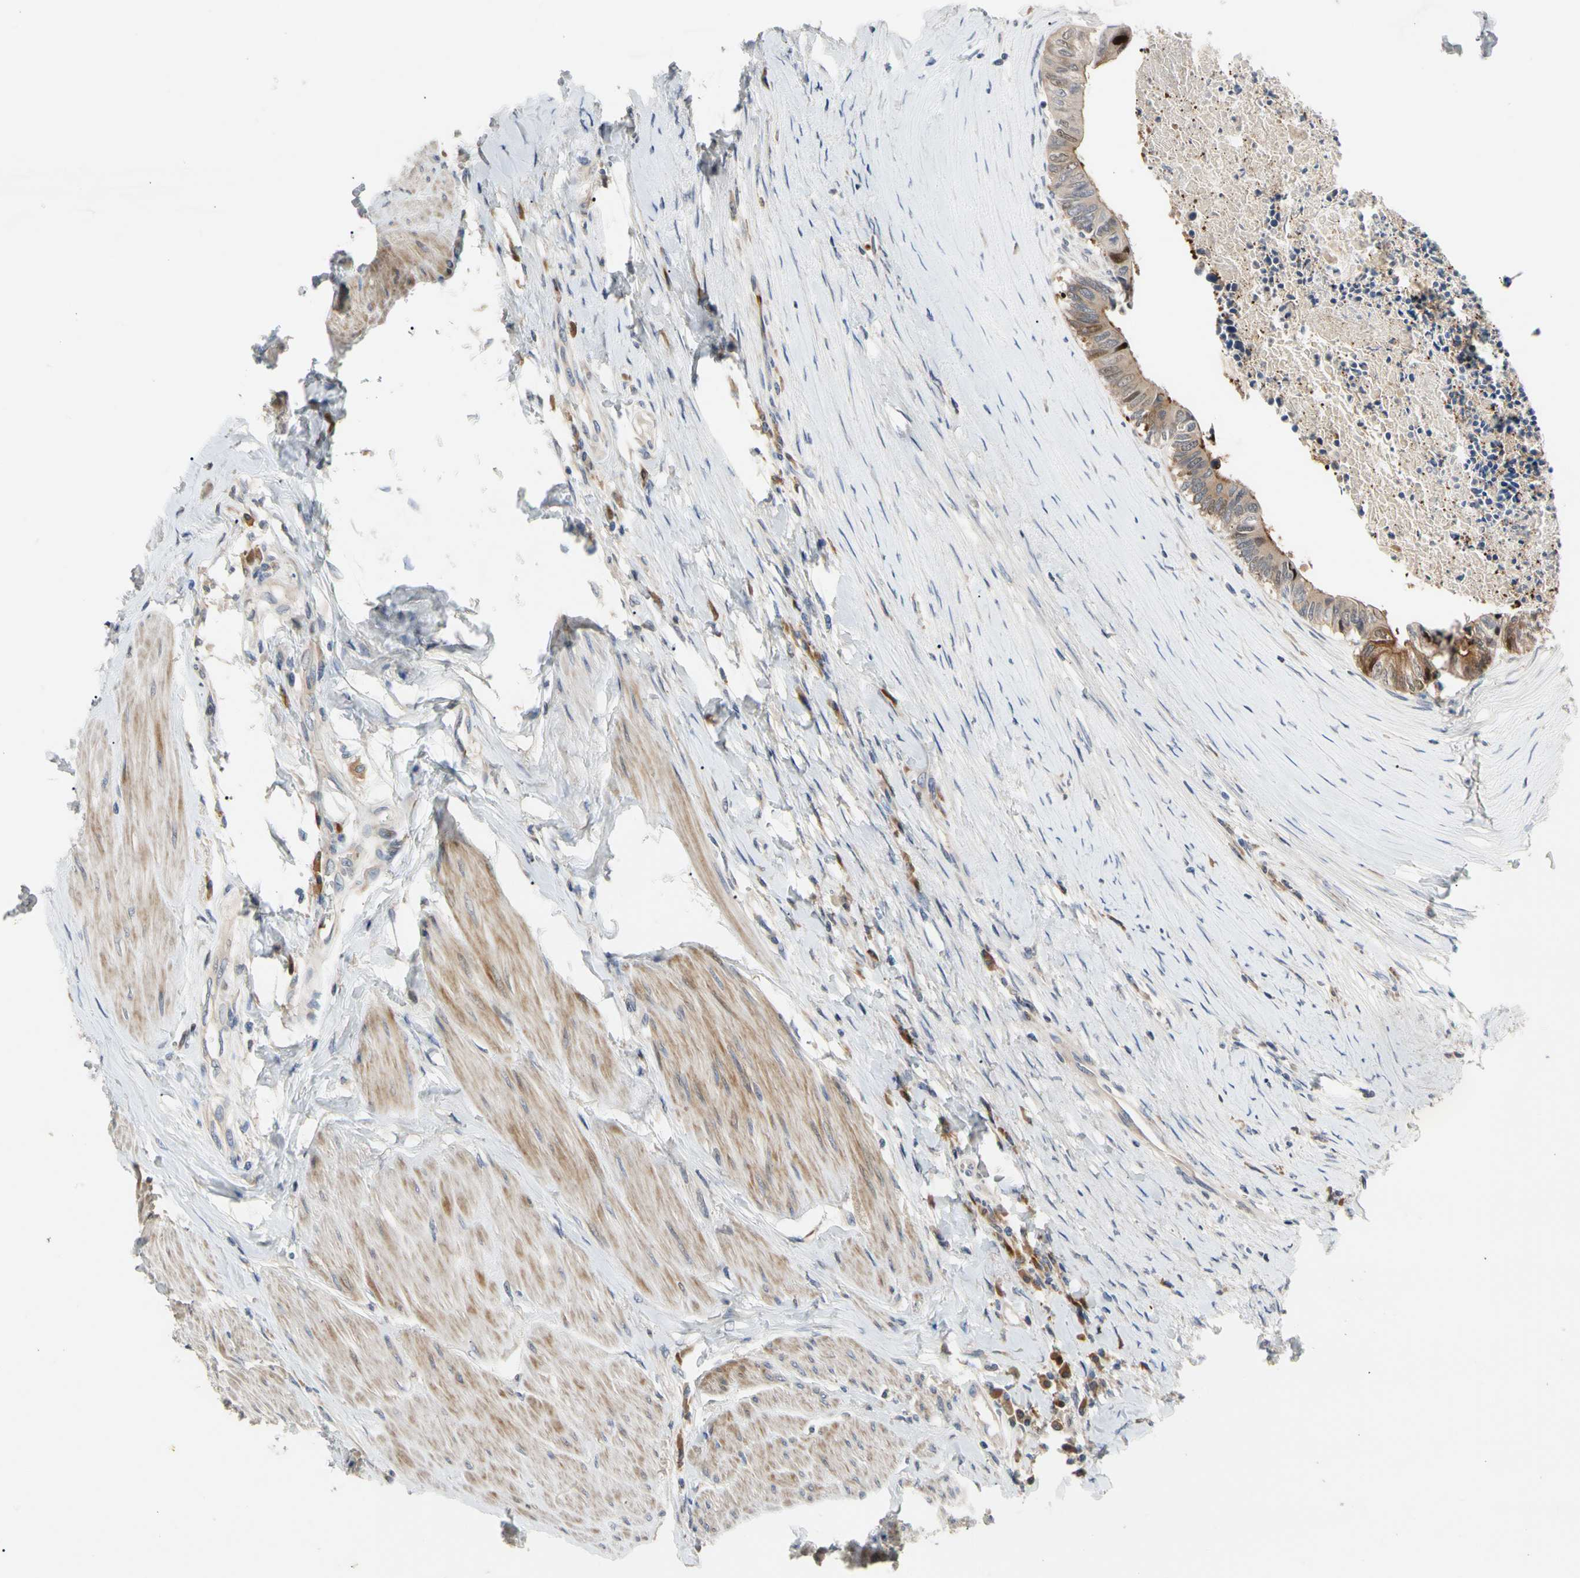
{"staining": {"intensity": "moderate", "quantity": ">75%", "location": "cytoplasmic/membranous"}, "tissue": "colorectal cancer", "cell_type": "Tumor cells", "image_type": "cancer", "snomed": [{"axis": "morphology", "description": "Adenocarcinoma, NOS"}, {"axis": "topography", "description": "Rectum"}], "caption": "A histopathology image of human colorectal cancer (adenocarcinoma) stained for a protein exhibits moderate cytoplasmic/membranous brown staining in tumor cells.", "gene": "HMGCR", "patient": {"sex": "male", "age": 63}}